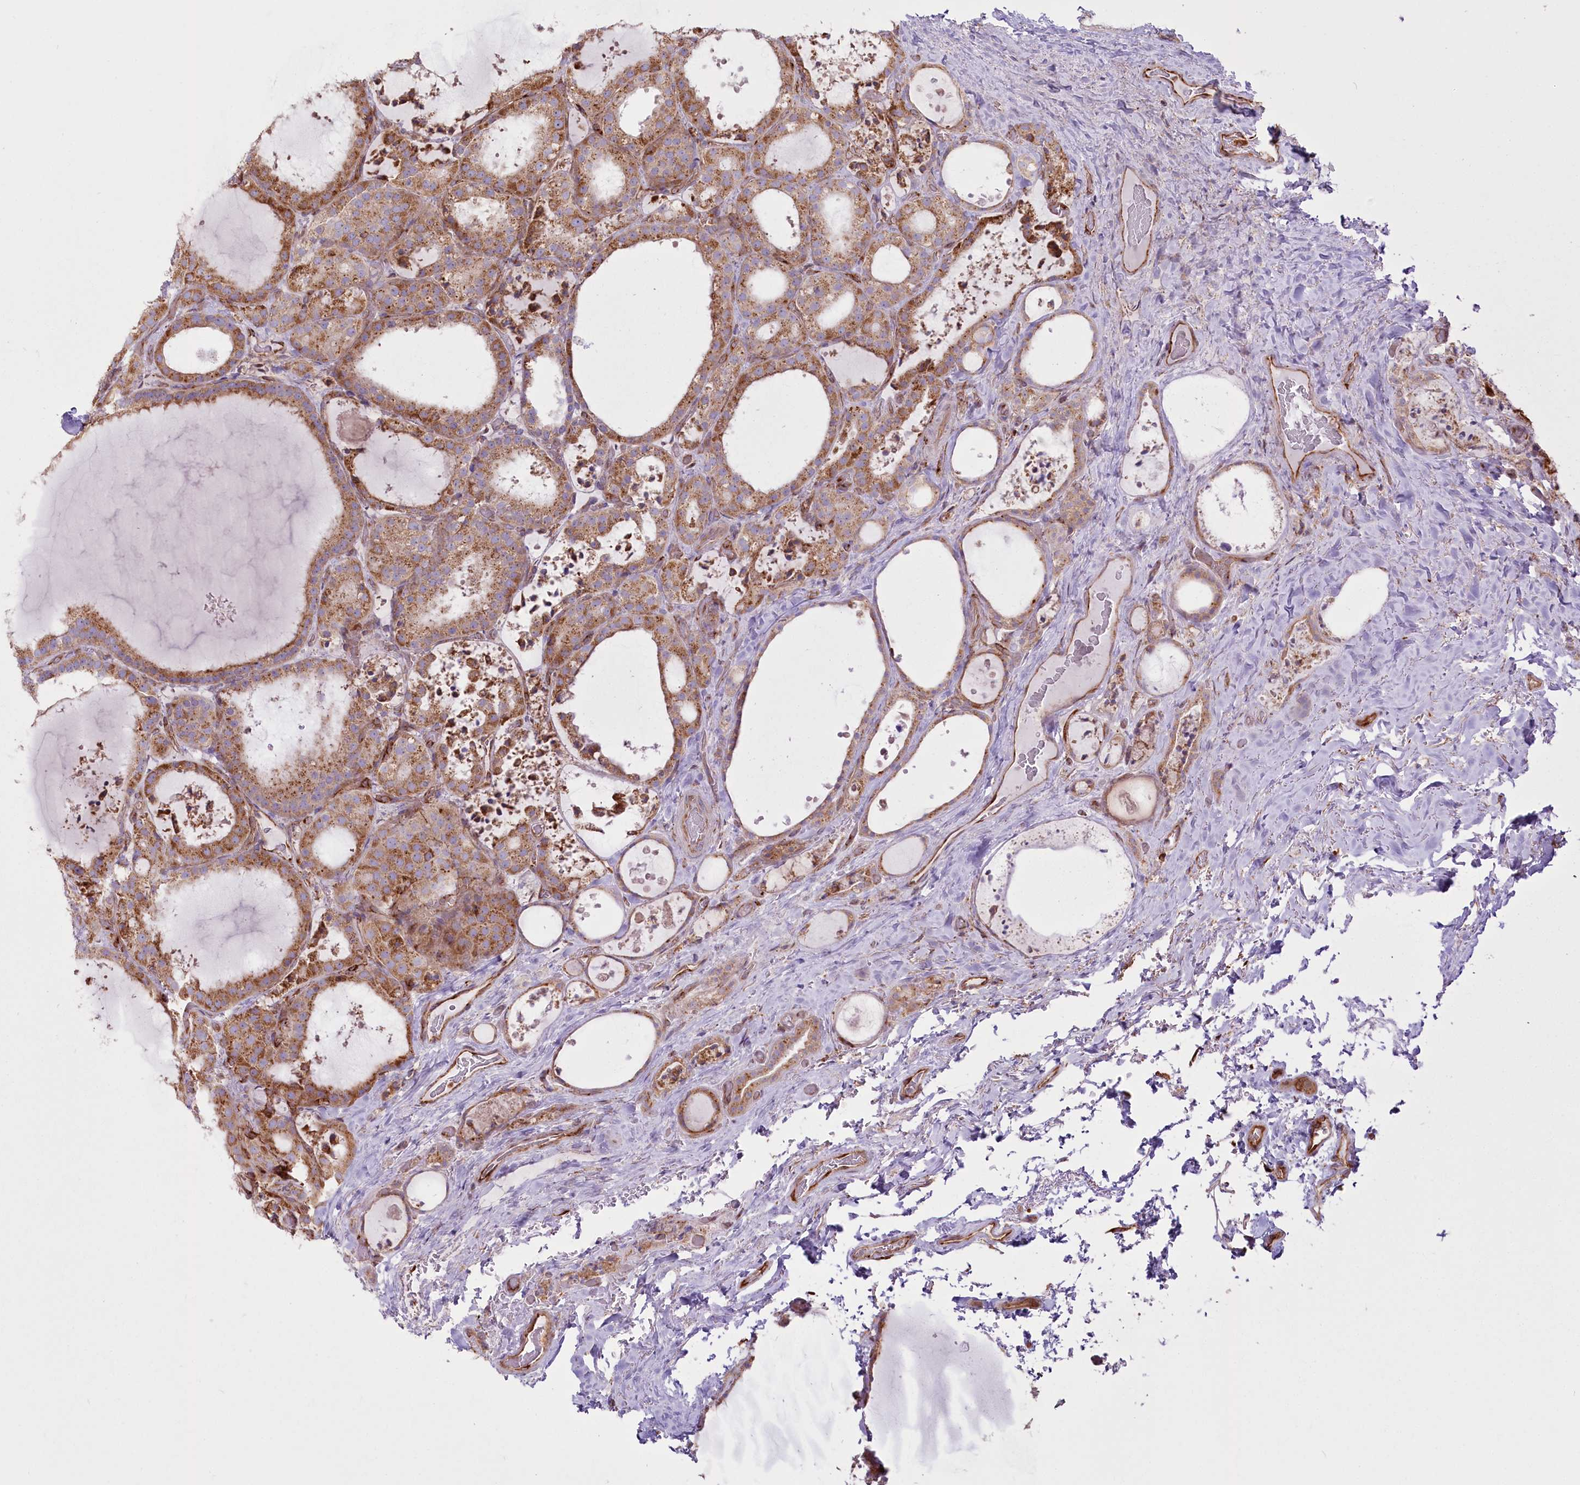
{"staining": {"intensity": "moderate", "quantity": ">75%", "location": "cytoplasmic/membranous"}, "tissue": "thyroid cancer", "cell_type": "Tumor cells", "image_type": "cancer", "snomed": [{"axis": "morphology", "description": "Papillary adenocarcinoma, NOS"}, {"axis": "topography", "description": "Thyroid gland"}], "caption": "This is a micrograph of IHC staining of thyroid papillary adenocarcinoma, which shows moderate expression in the cytoplasmic/membranous of tumor cells.", "gene": "HARS2", "patient": {"sex": "male", "age": 77}}